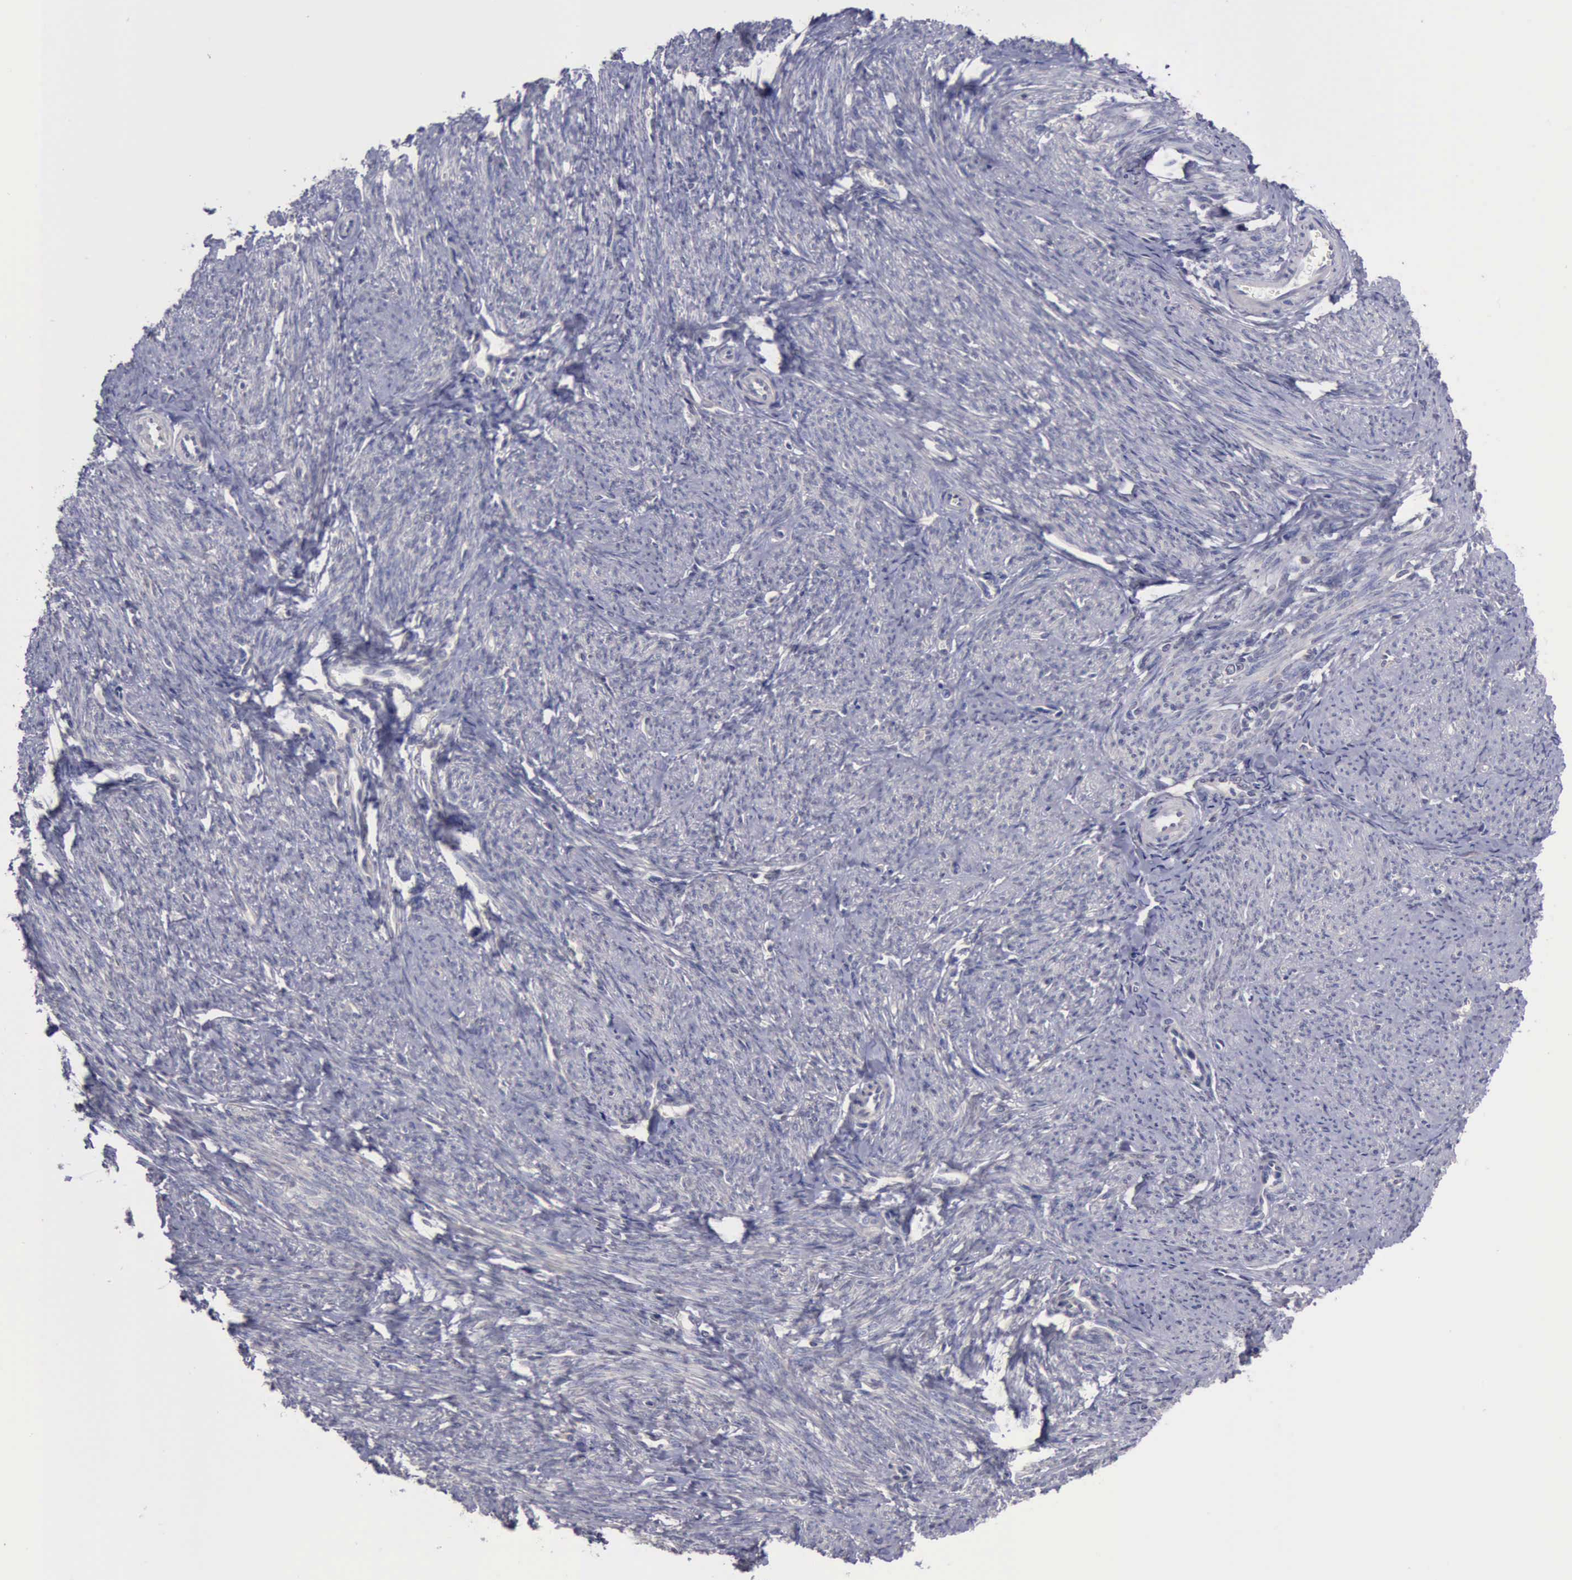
{"staining": {"intensity": "negative", "quantity": "none", "location": "none"}, "tissue": "smooth muscle", "cell_type": "Smooth muscle cells", "image_type": "normal", "snomed": [{"axis": "morphology", "description": "Normal tissue, NOS"}, {"axis": "topography", "description": "Smooth muscle"}, {"axis": "topography", "description": "Cervix"}], "caption": "Photomicrograph shows no significant protein positivity in smooth muscle cells of unremarkable smooth muscle. (DAB immunohistochemistry, high magnification).", "gene": "PHKA1", "patient": {"sex": "female", "age": 70}}